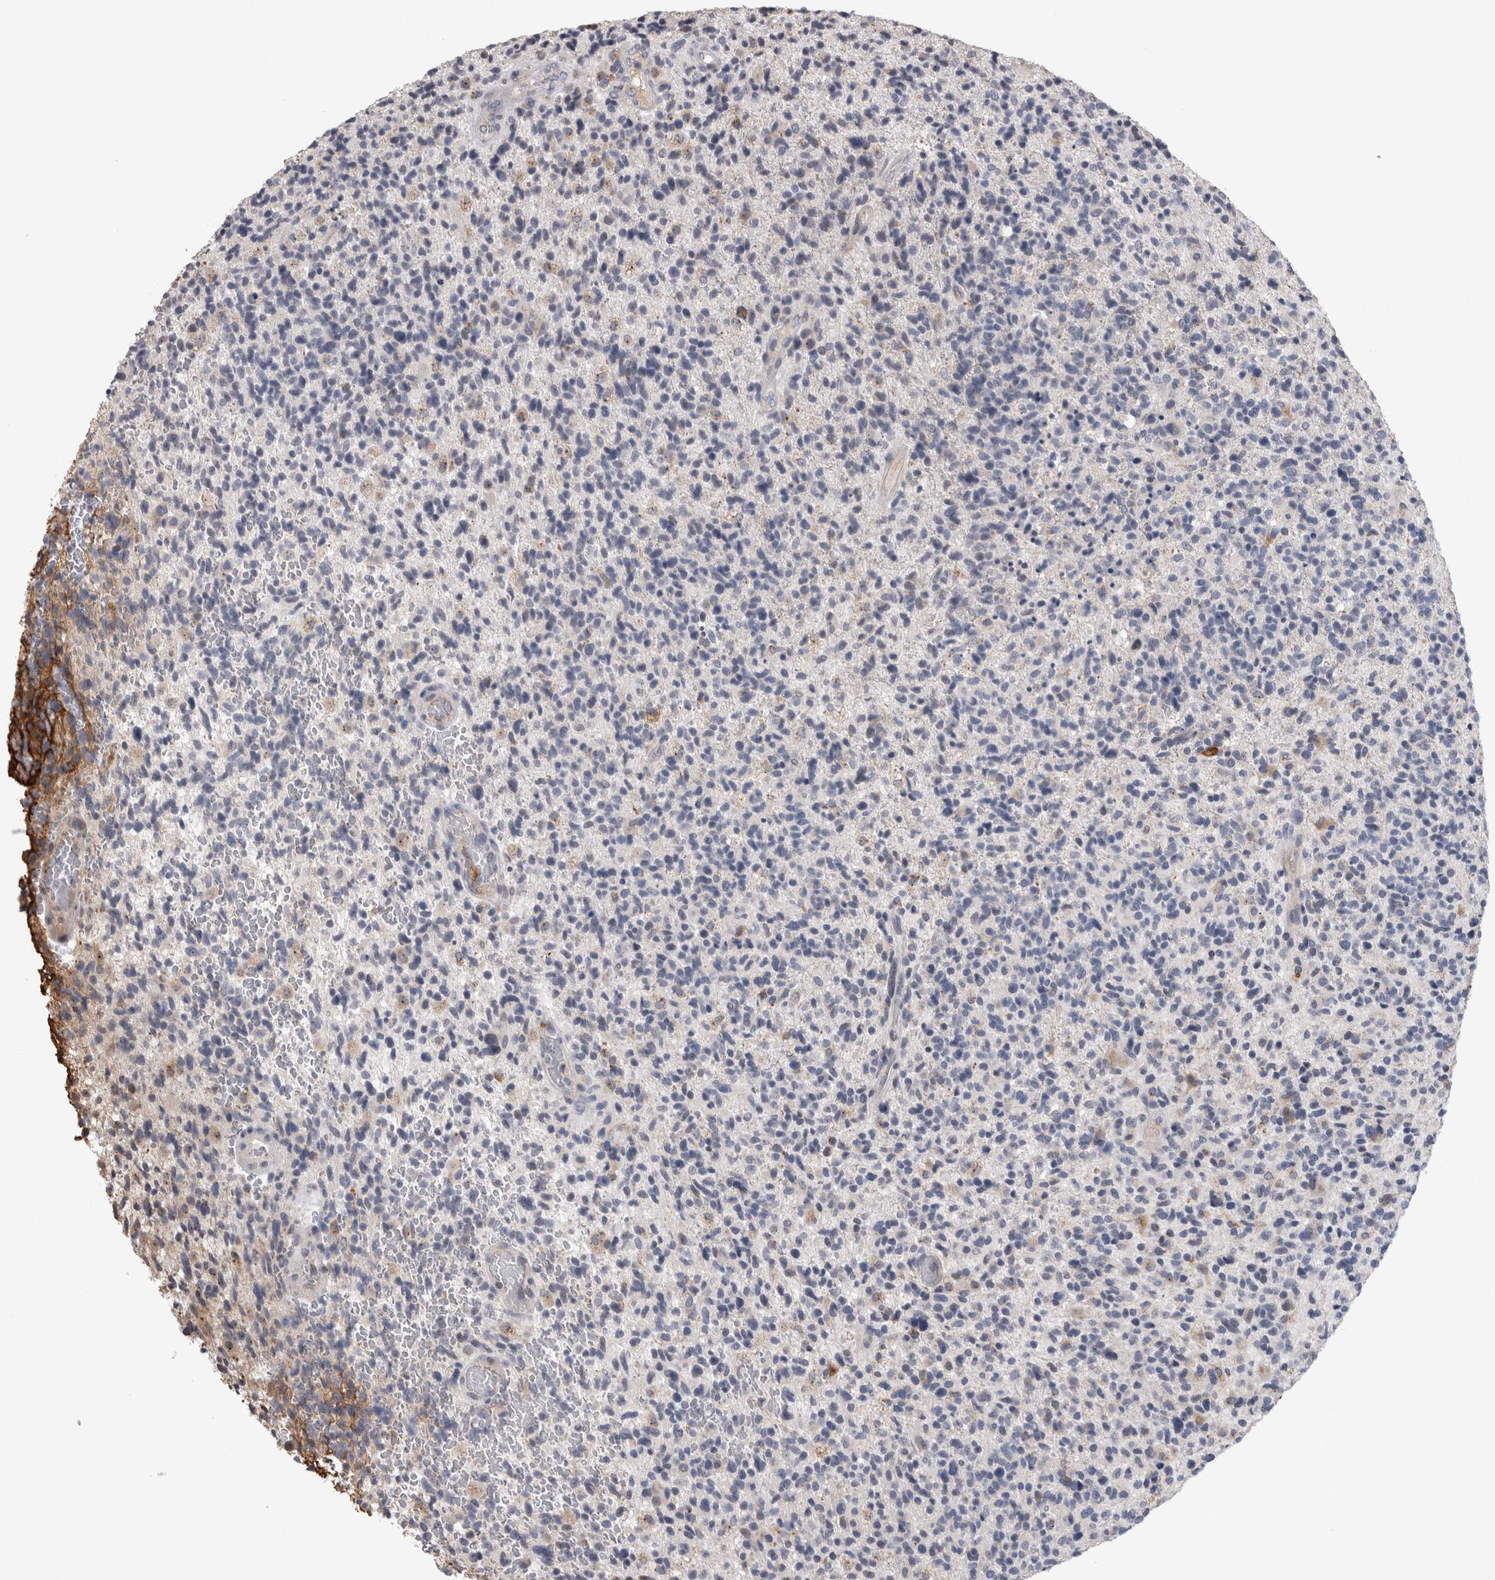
{"staining": {"intensity": "negative", "quantity": "none", "location": "none"}, "tissue": "glioma", "cell_type": "Tumor cells", "image_type": "cancer", "snomed": [{"axis": "morphology", "description": "Glioma, malignant, High grade"}, {"axis": "topography", "description": "Brain"}], "caption": "A photomicrograph of malignant glioma (high-grade) stained for a protein displays no brown staining in tumor cells. (DAB immunohistochemistry (IHC), high magnification).", "gene": "STC1", "patient": {"sex": "male", "age": 72}}